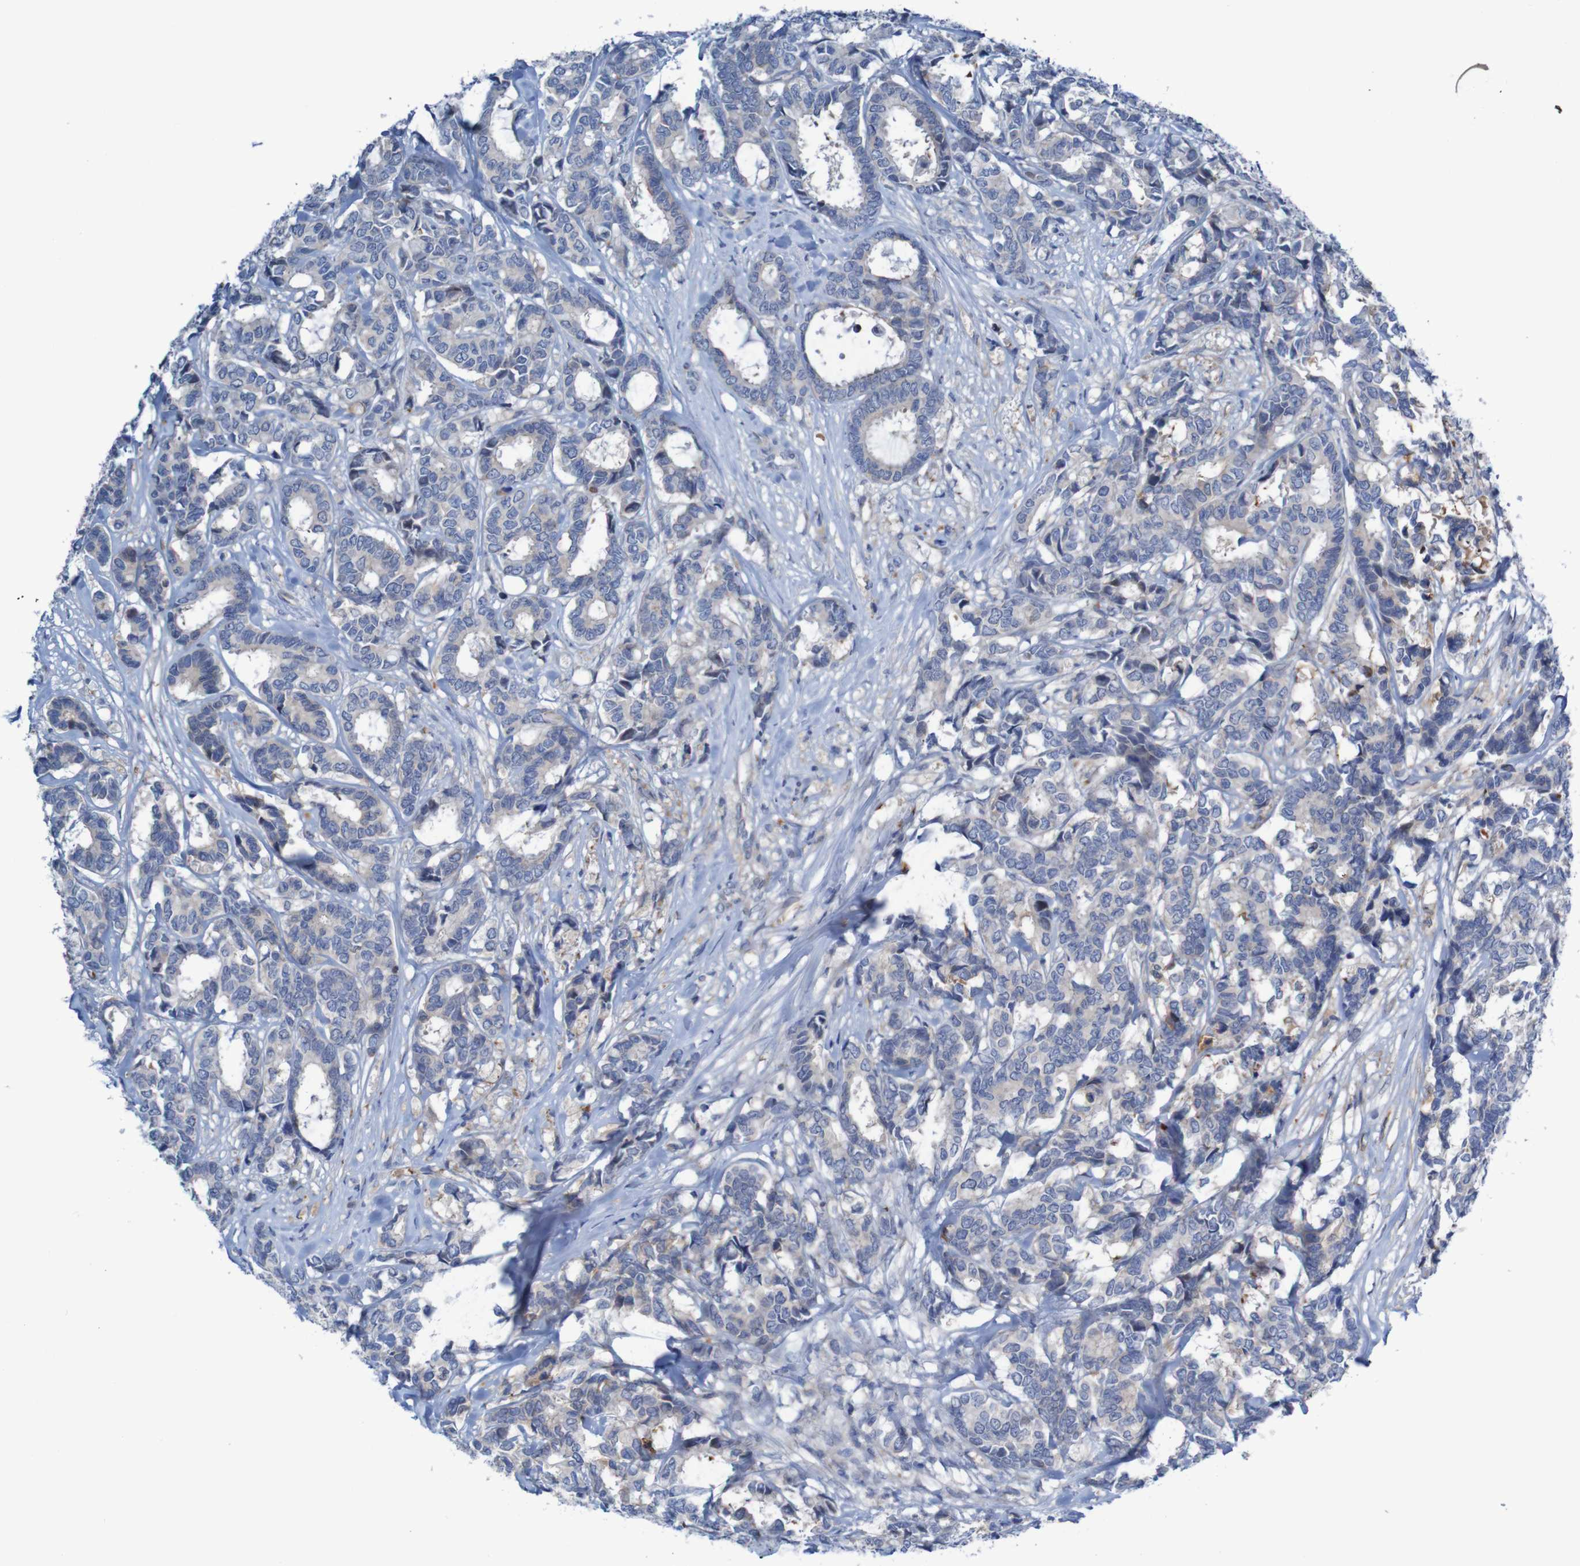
{"staining": {"intensity": "weak", "quantity": "<25%", "location": "cytoplasmic/membranous"}, "tissue": "breast cancer", "cell_type": "Tumor cells", "image_type": "cancer", "snomed": [{"axis": "morphology", "description": "Duct carcinoma"}, {"axis": "topography", "description": "Breast"}], "caption": "An image of intraductal carcinoma (breast) stained for a protein demonstrates no brown staining in tumor cells. (DAB immunohistochemistry (IHC) visualized using brightfield microscopy, high magnification).", "gene": "ANGPT4", "patient": {"sex": "female", "age": 87}}